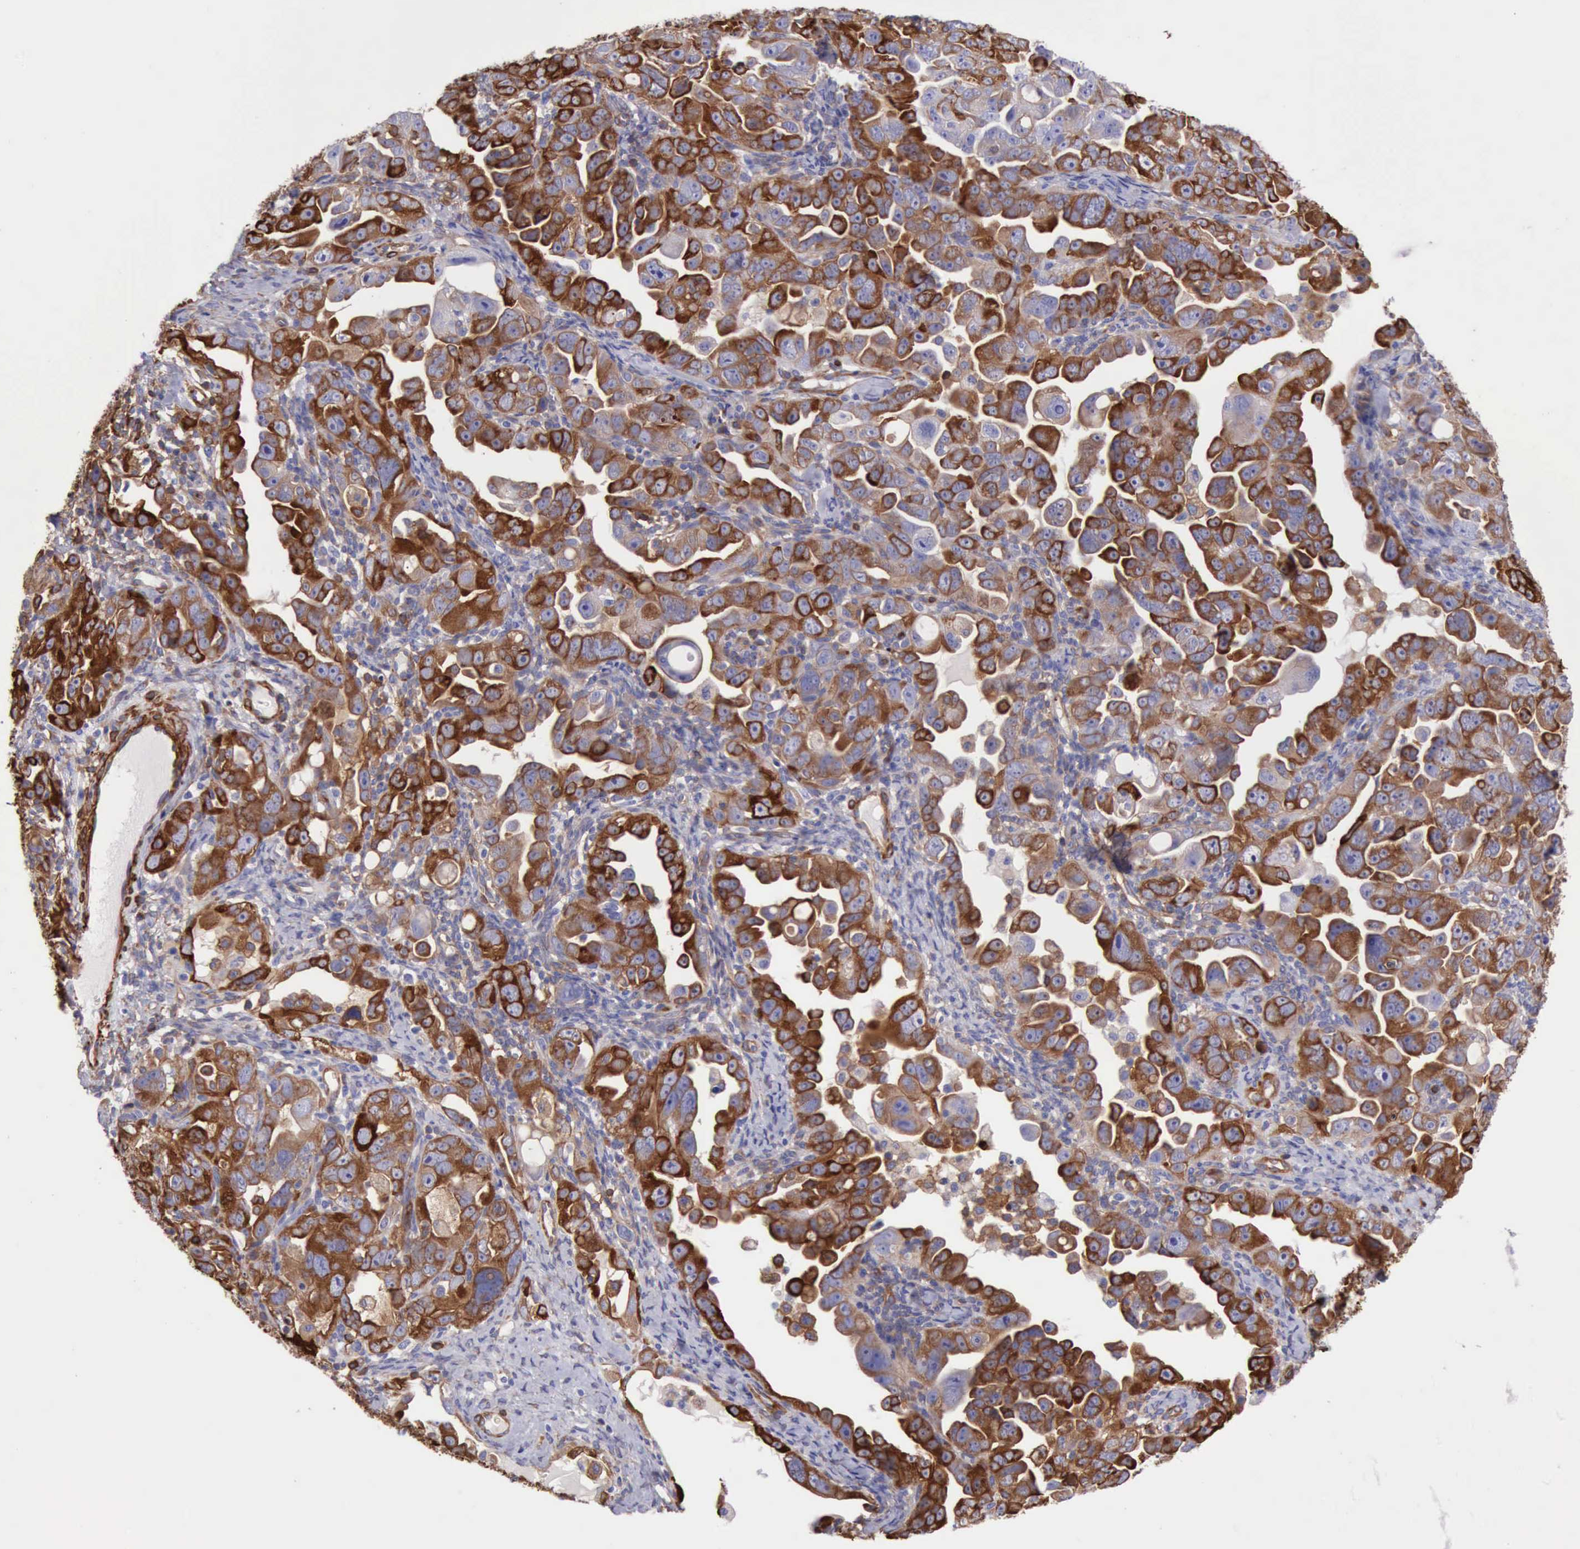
{"staining": {"intensity": "strong", "quantity": ">75%", "location": "cytoplasmic/membranous"}, "tissue": "ovarian cancer", "cell_type": "Tumor cells", "image_type": "cancer", "snomed": [{"axis": "morphology", "description": "Cystadenocarcinoma, serous, NOS"}, {"axis": "topography", "description": "Ovary"}], "caption": "Protein staining displays strong cytoplasmic/membranous positivity in approximately >75% of tumor cells in ovarian serous cystadenocarcinoma.", "gene": "FLNA", "patient": {"sex": "female", "age": 66}}